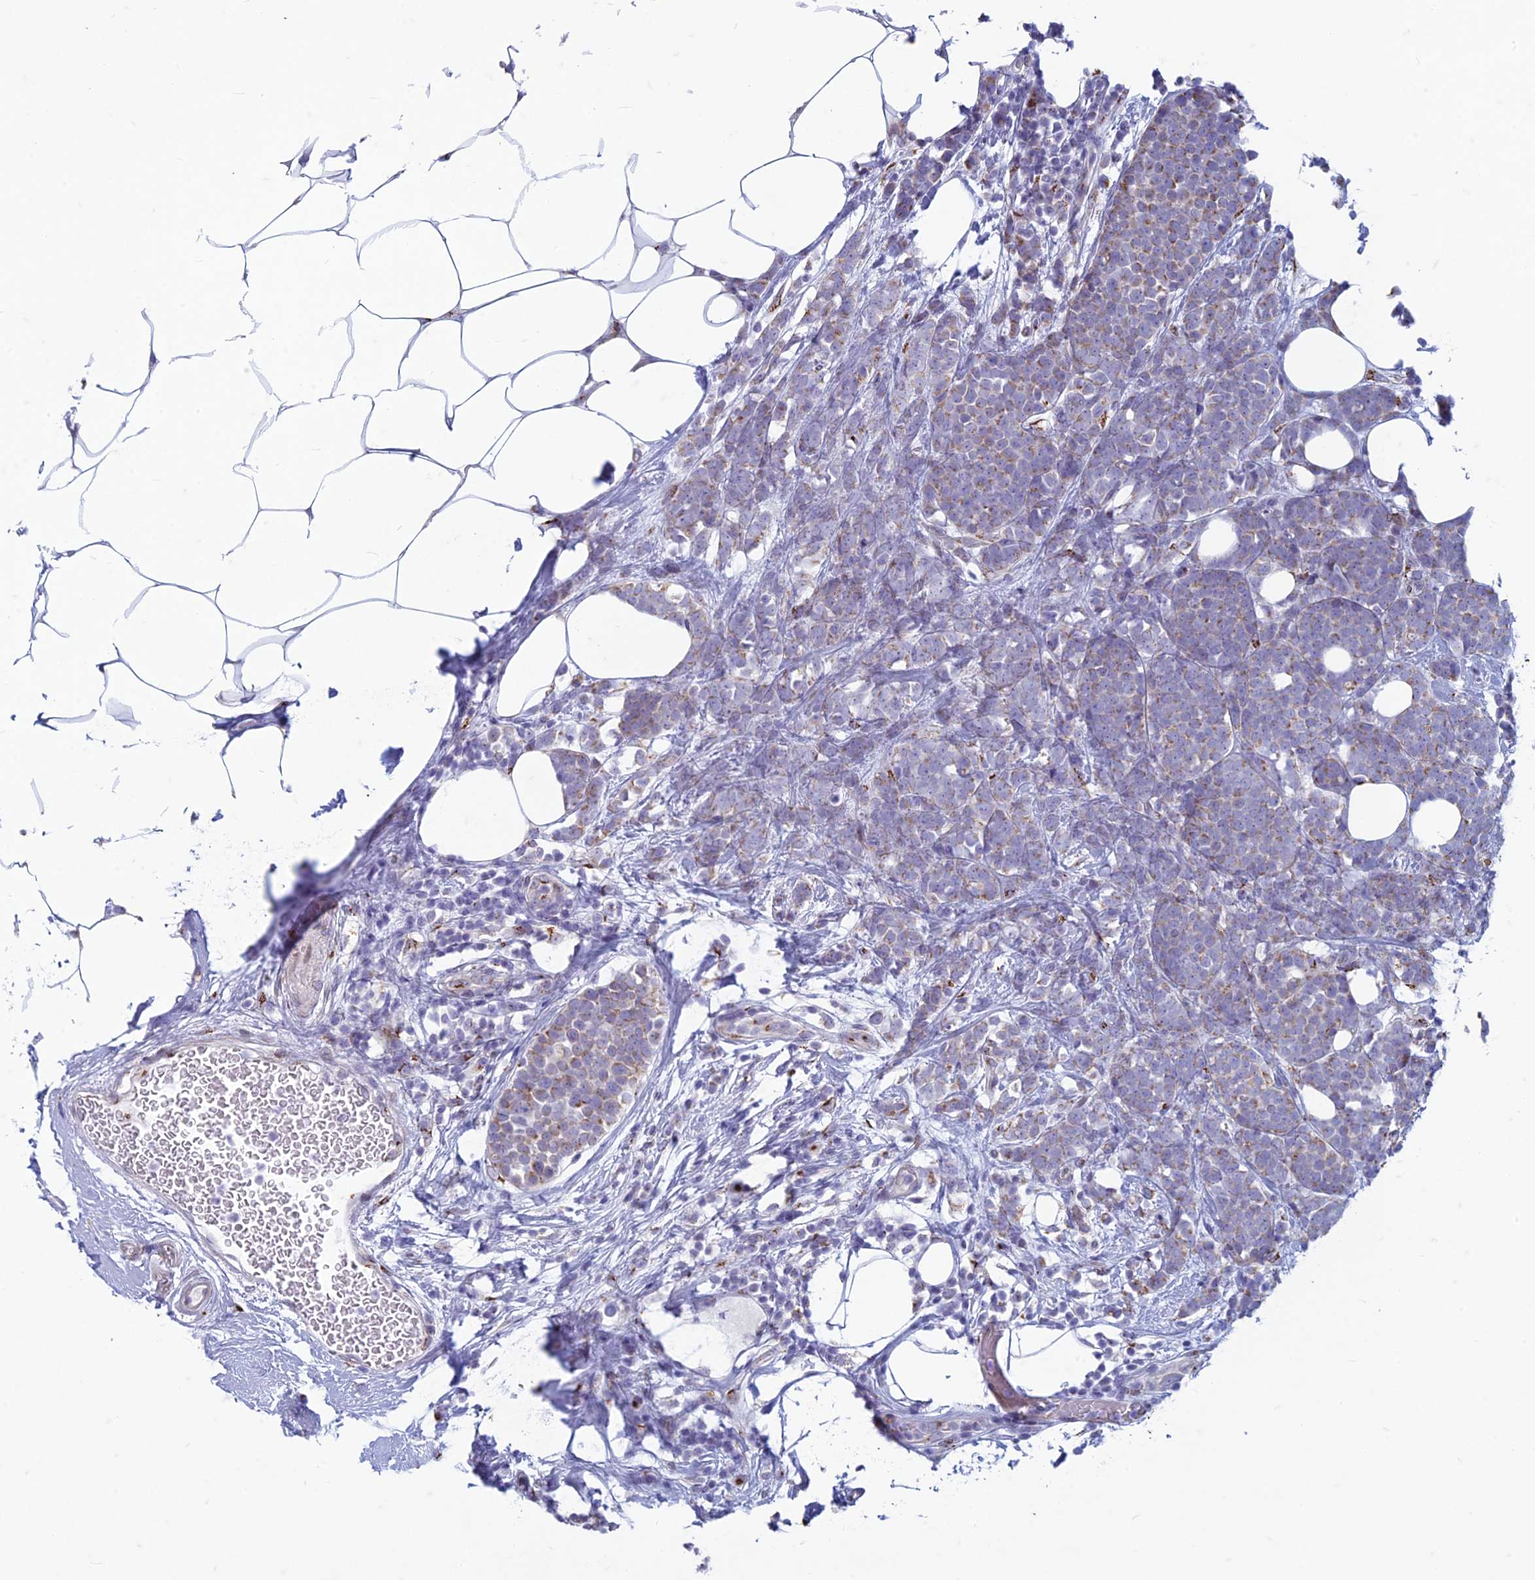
{"staining": {"intensity": "weak", "quantity": "<25%", "location": "cytoplasmic/membranous"}, "tissue": "breast cancer", "cell_type": "Tumor cells", "image_type": "cancer", "snomed": [{"axis": "morphology", "description": "Lobular carcinoma"}, {"axis": "topography", "description": "Breast"}], "caption": "A high-resolution micrograph shows immunohistochemistry staining of breast cancer (lobular carcinoma), which shows no significant positivity in tumor cells. (DAB (3,3'-diaminobenzidine) immunohistochemistry (IHC) with hematoxylin counter stain).", "gene": "FAM3C", "patient": {"sex": "female", "age": 58}}